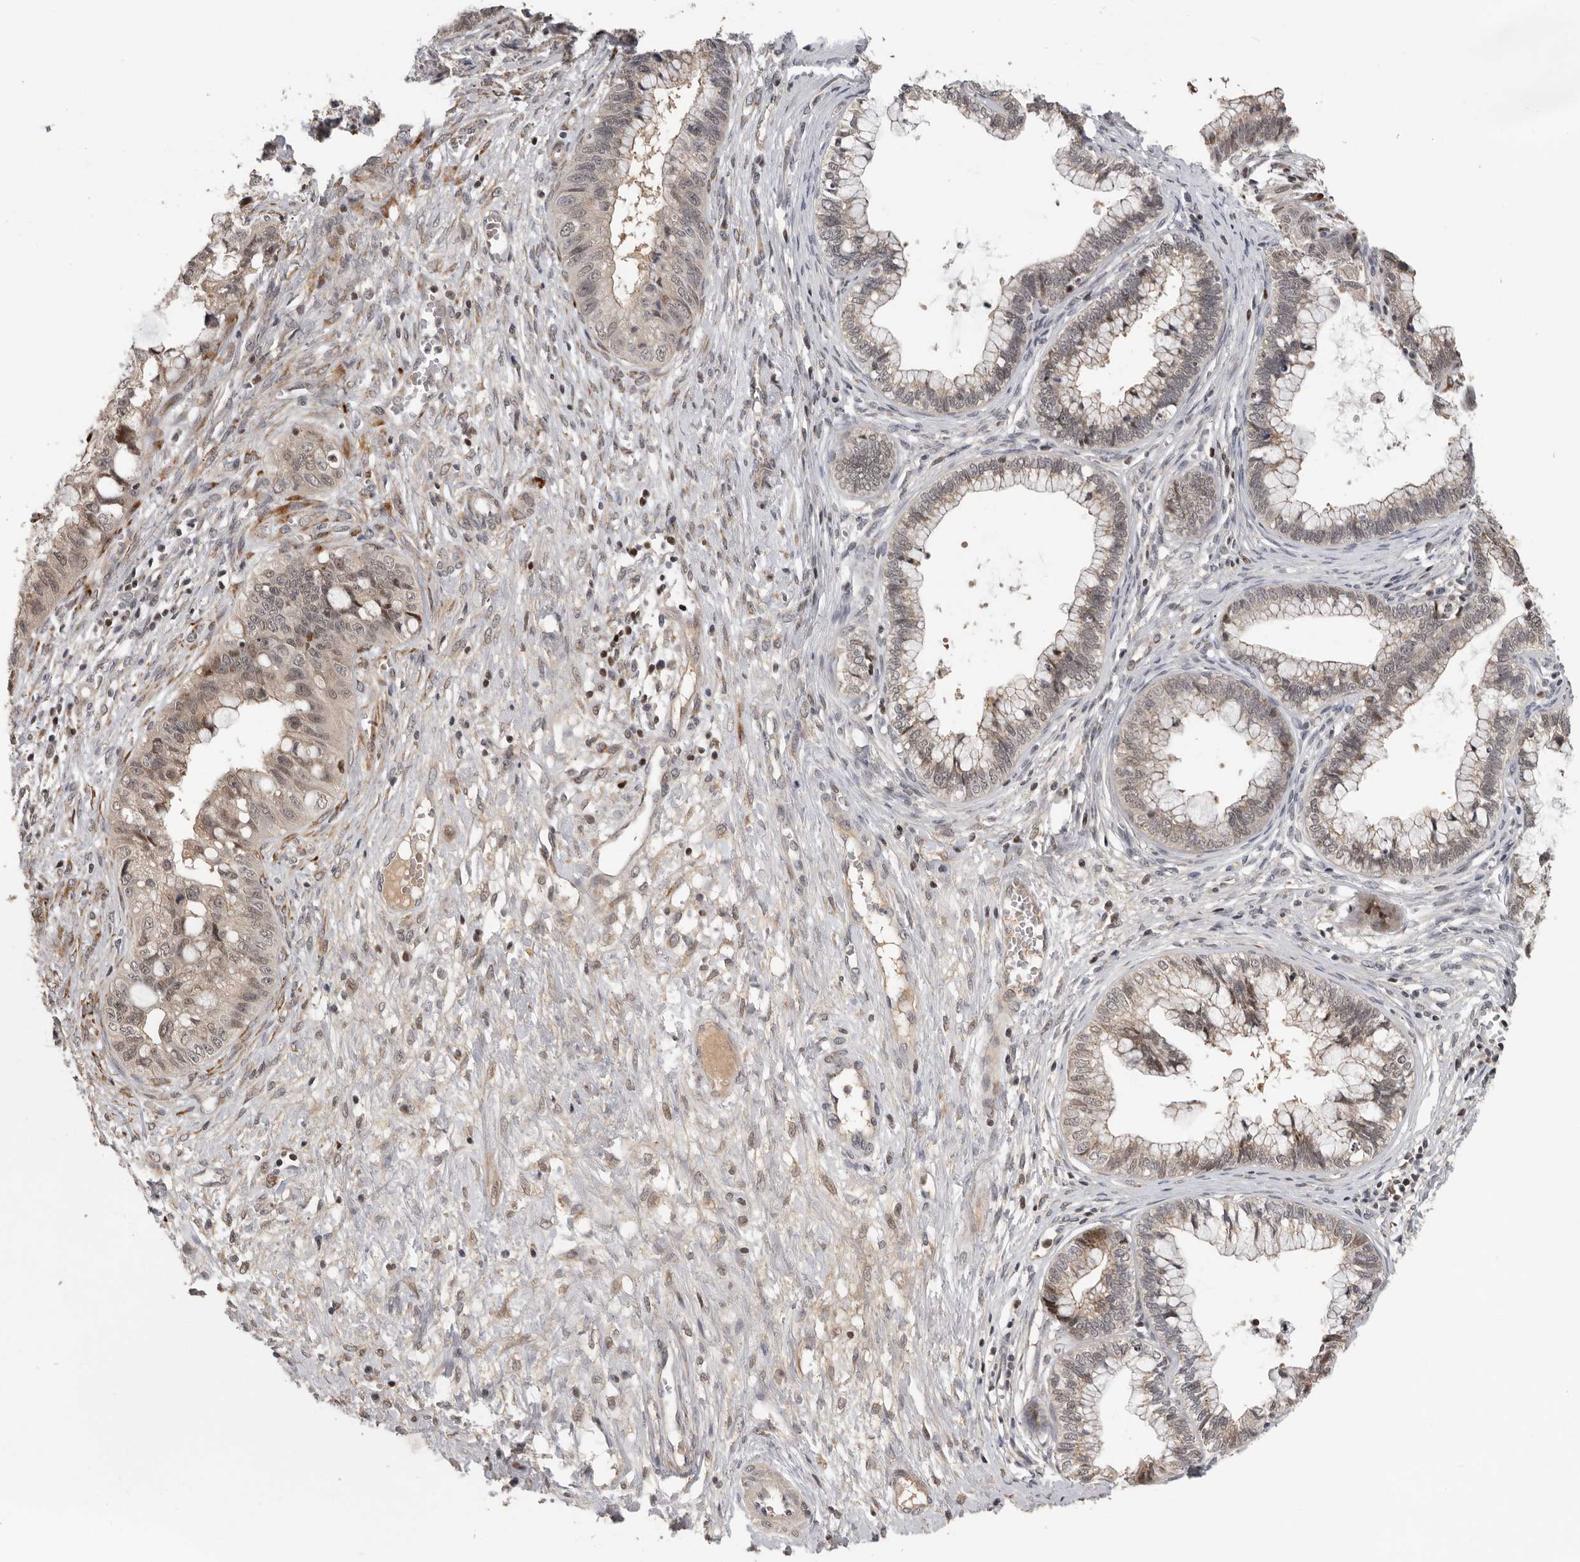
{"staining": {"intensity": "weak", "quantity": "25%-75%", "location": "cytoplasmic/membranous,nuclear"}, "tissue": "cervical cancer", "cell_type": "Tumor cells", "image_type": "cancer", "snomed": [{"axis": "morphology", "description": "Adenocarcinoma, NOS"}, {"axis": "topography", "description": "Cervix"}], "caption": "The micrograph reveals immunohistochemical staining of adenocarcinoma (cervical). There is weak cytoplasmic/membranous and nuclear staining is seen in about 25%-75% of tumor cells.", "gene": "HENMT1", "patient": {"sex": "female", "age": 44}}